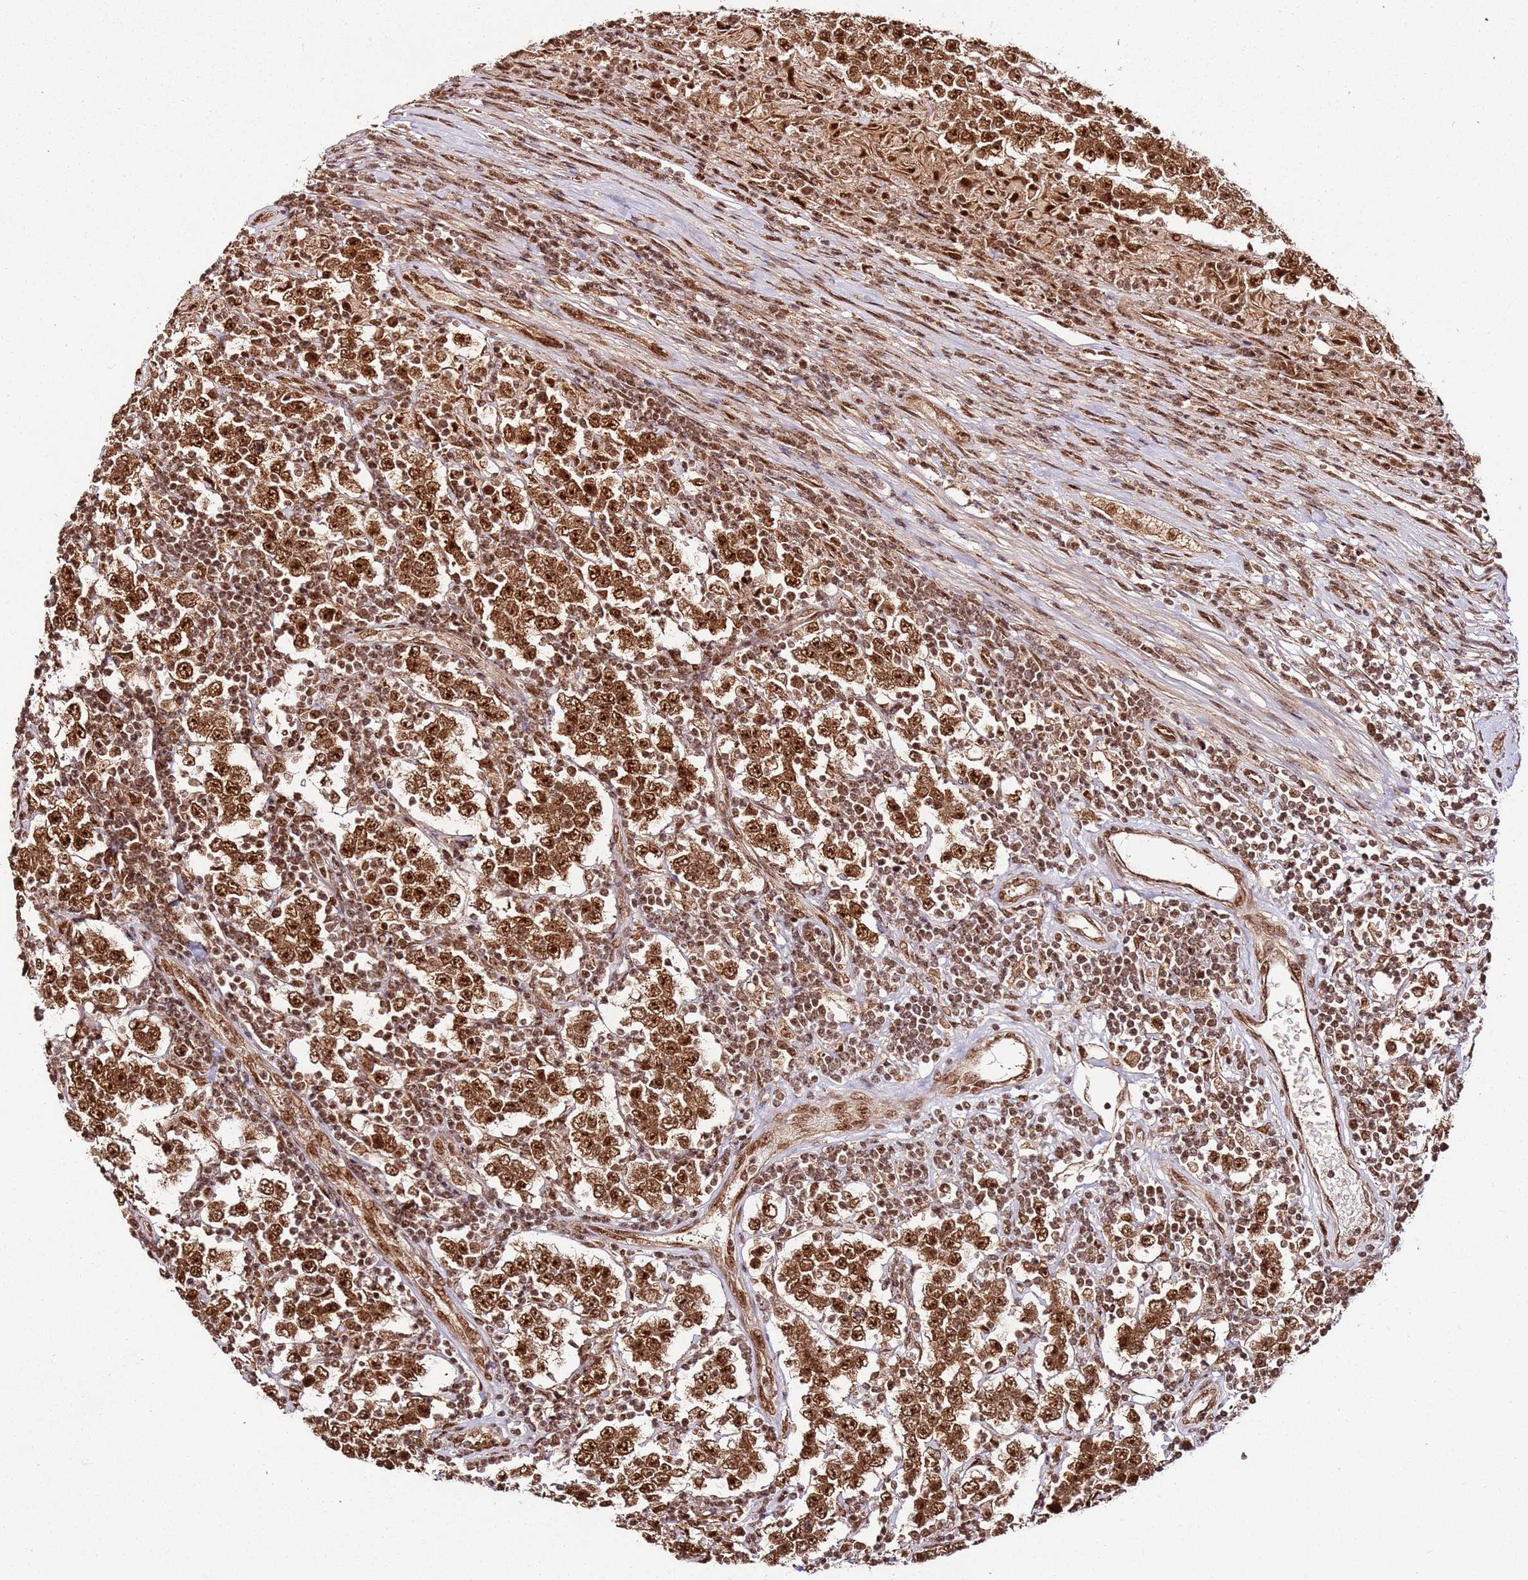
{"staining": {"intensity": "strong", "quantity": ">75%", "location": "nuclear"}, "tissue": "testis cancer", "cell_type": "Tumor cells", "image_type": "cancer", "snomed": [{"axis": "morphology", "description": "Normal tissue, NOS"}, {"axis": "morphology", "description": "Urothelial carcinoma, High grade"}, {"axis": "morphology", "description": "Seminoma, NOS"}, {"axis": "morphology", "description": "Carcinoma, Embryonal, NOS"}, {"axis": "topography", "description": "Urinary bladder"}, {"axis": "topography", "description": "Testis"}], "caption": "A photomicrograph of testis embryonal carcinoma stained for a protein demonstrates strong nuclear brown staining in tumor cells. (DAB IHC, brown staining for protein, blue staining for nuclei).", "gene": "XRN2", "patient": {"sex": "male", "age": 41}}